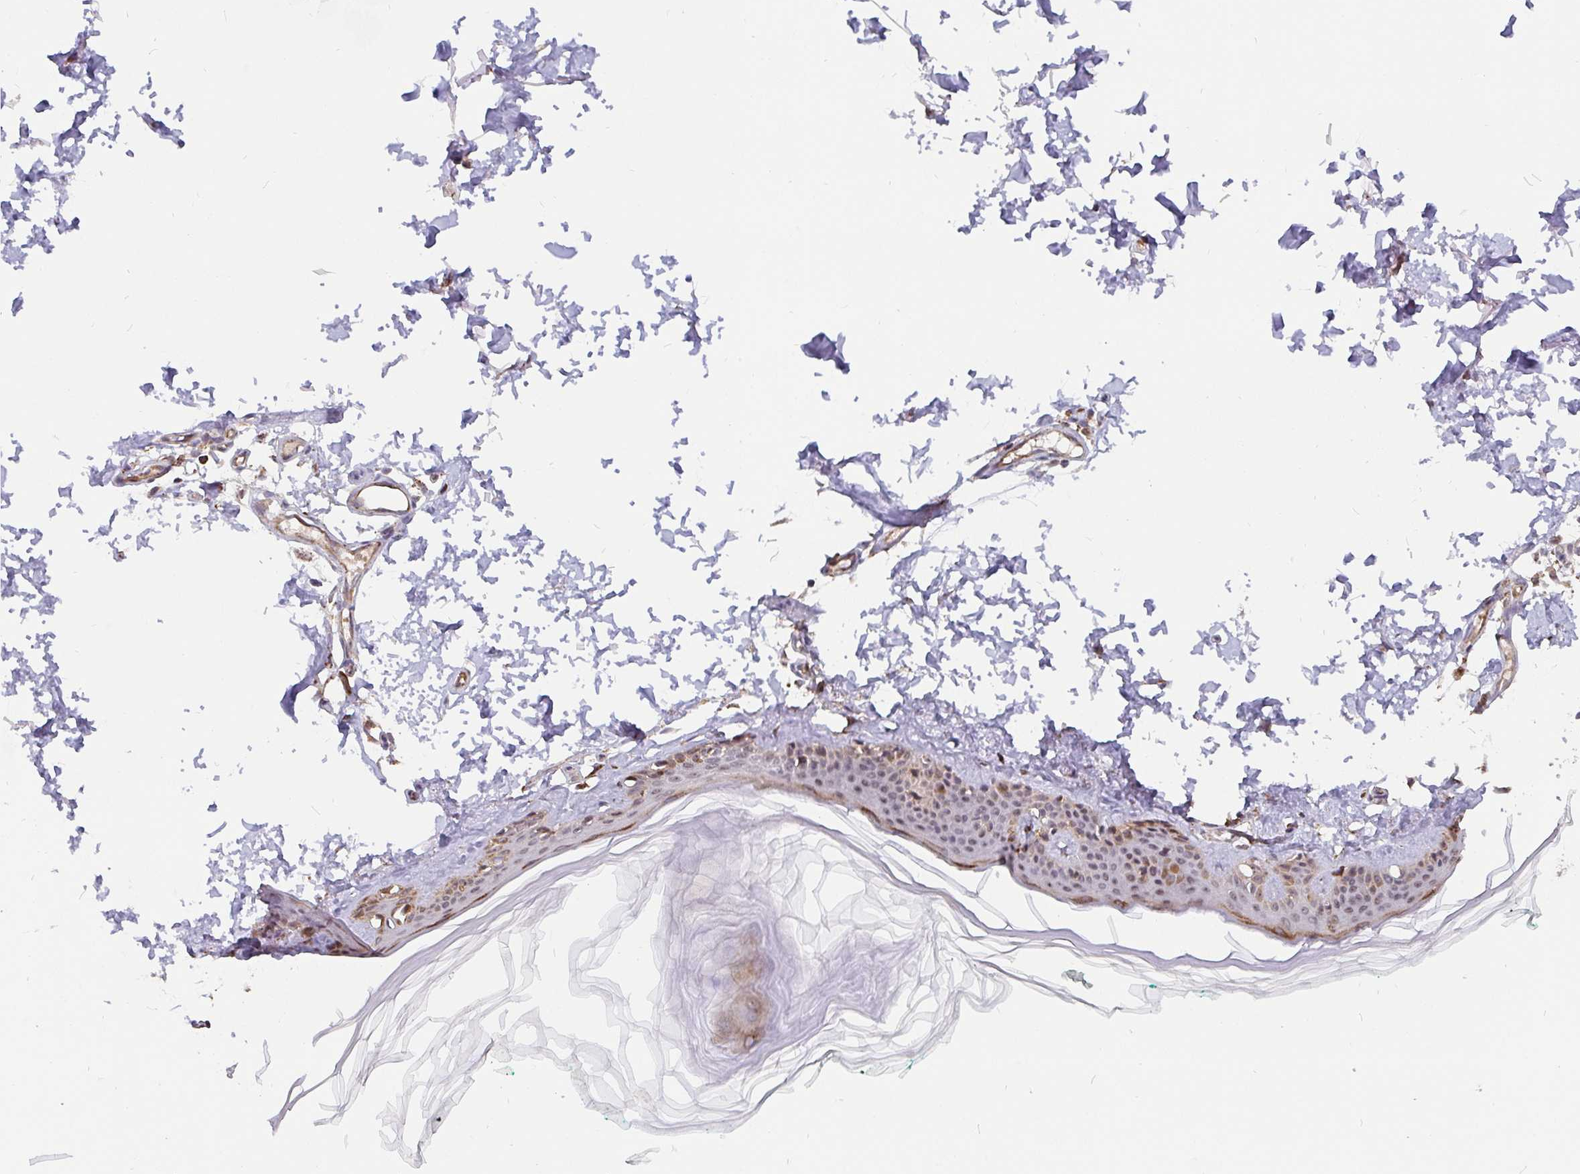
{"staining": {"intensity": "moderate", "quantity": ">75%", "location": "cytoplasmic/membranous,nuclear"}, "tissue": "skin", "cell_type": "Fibroblasts", "image_type": "normal", "snomed": [{"axis": "morphology", "description": "Normal tissue, NOS"}, {"axis": "topography", "description": "Skin"}, {"axis": "topography", "description": "Peripheral nerve tissue"}], "caption": "Normal skin demonstrates moderate cytoplasmic/membranous,nuclear positivity in about >75% of fibroblasts, visualized by immunohistochemistry.", "gene": "PDF", "patient": {"sex": "female", "age": 45}}